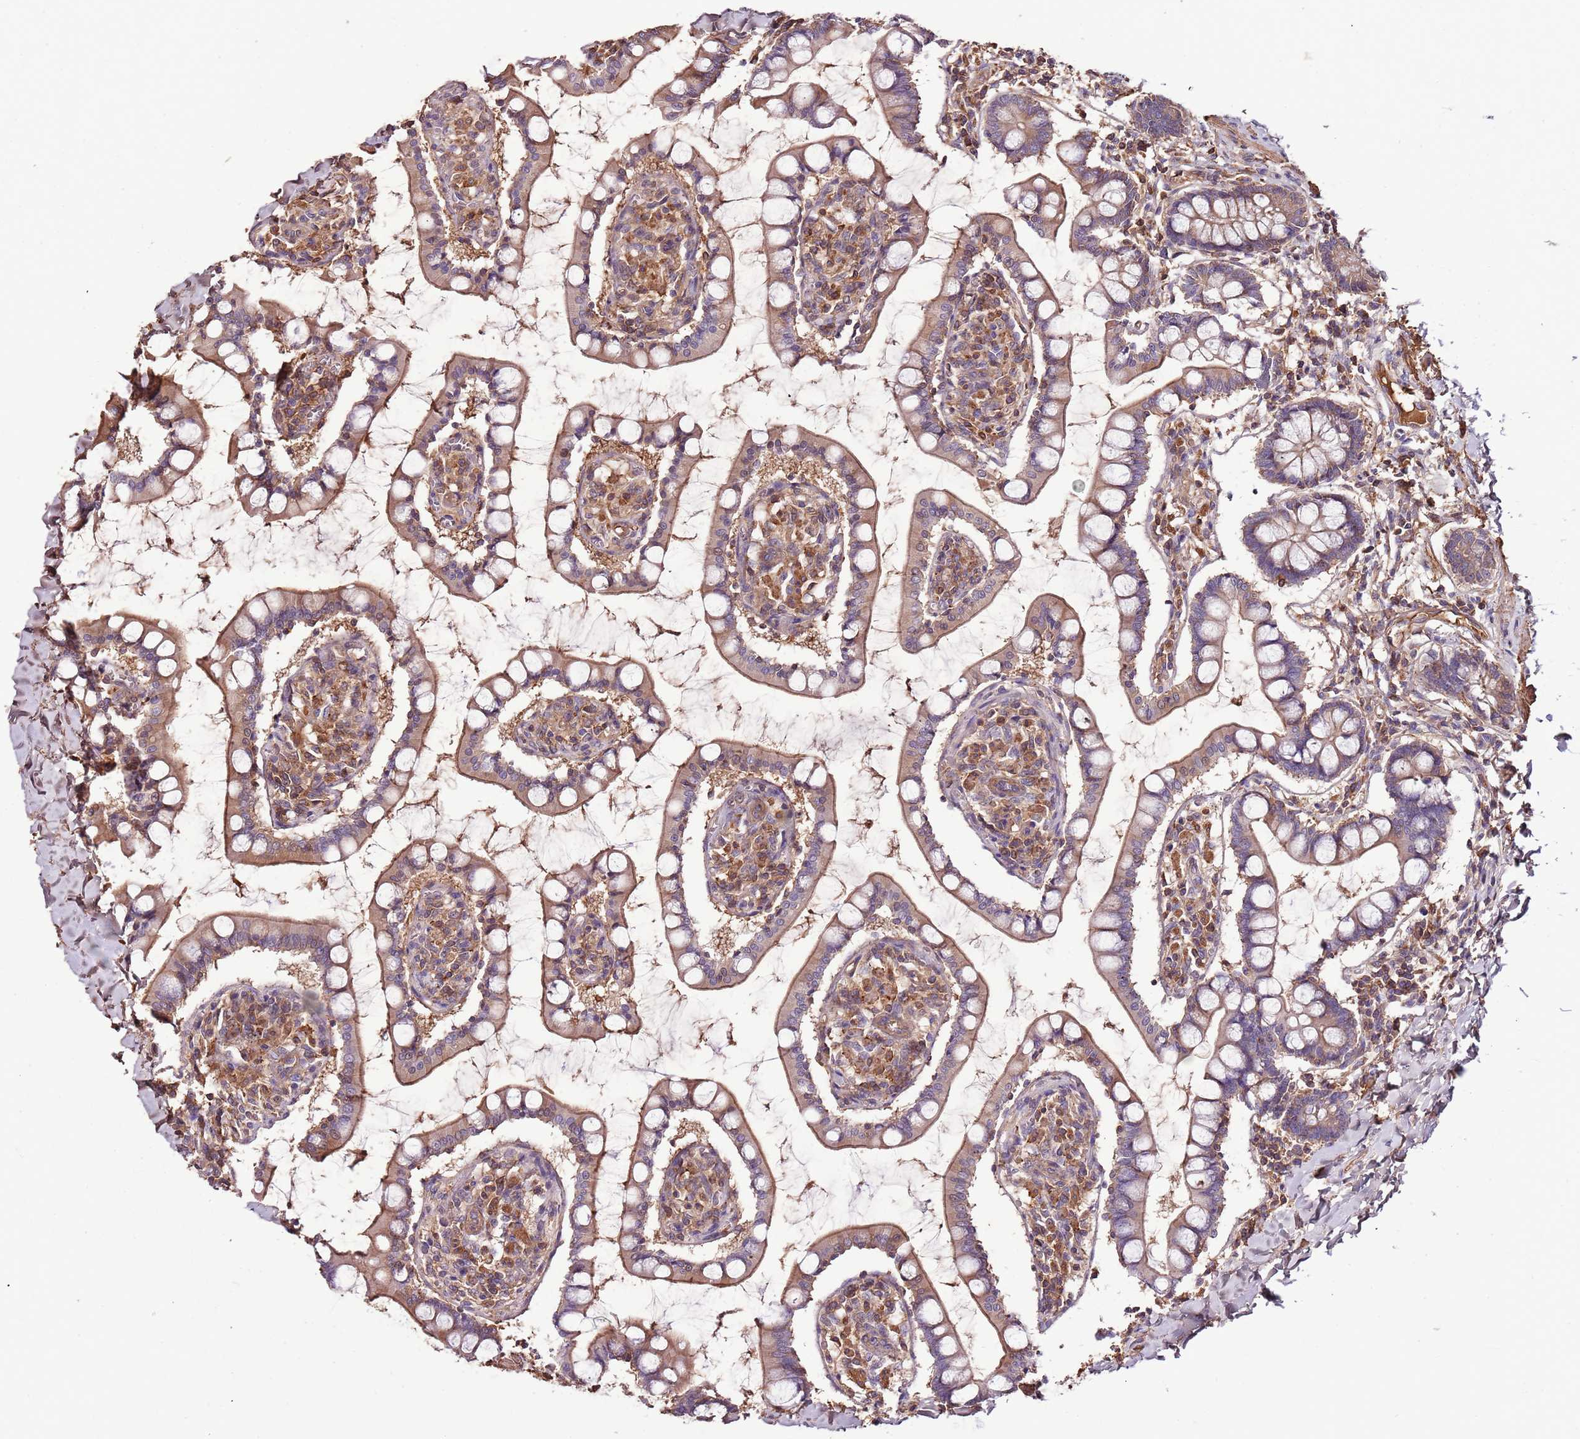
{"staining": {"intensity": "moderate", "quantity": ">75%", "location": "cytoplasmic/membranous"}, "tissue": "small intestine", "cell_type": "Glandular cells", "image_type": "normal", "snomed": [{"axis": "morphology", "description": "Normal tissue, NOS"}, {"axis": "topography", "description": "Small intestine"}], "caption": "Brown immunohistochemical staining in unremarkable human small intestine shows moderate cytoplasmic/membranous staining in approximately >75% of glandular cells.", "gene": "DENR", "patient": {"sex": "male", "age": 52}}